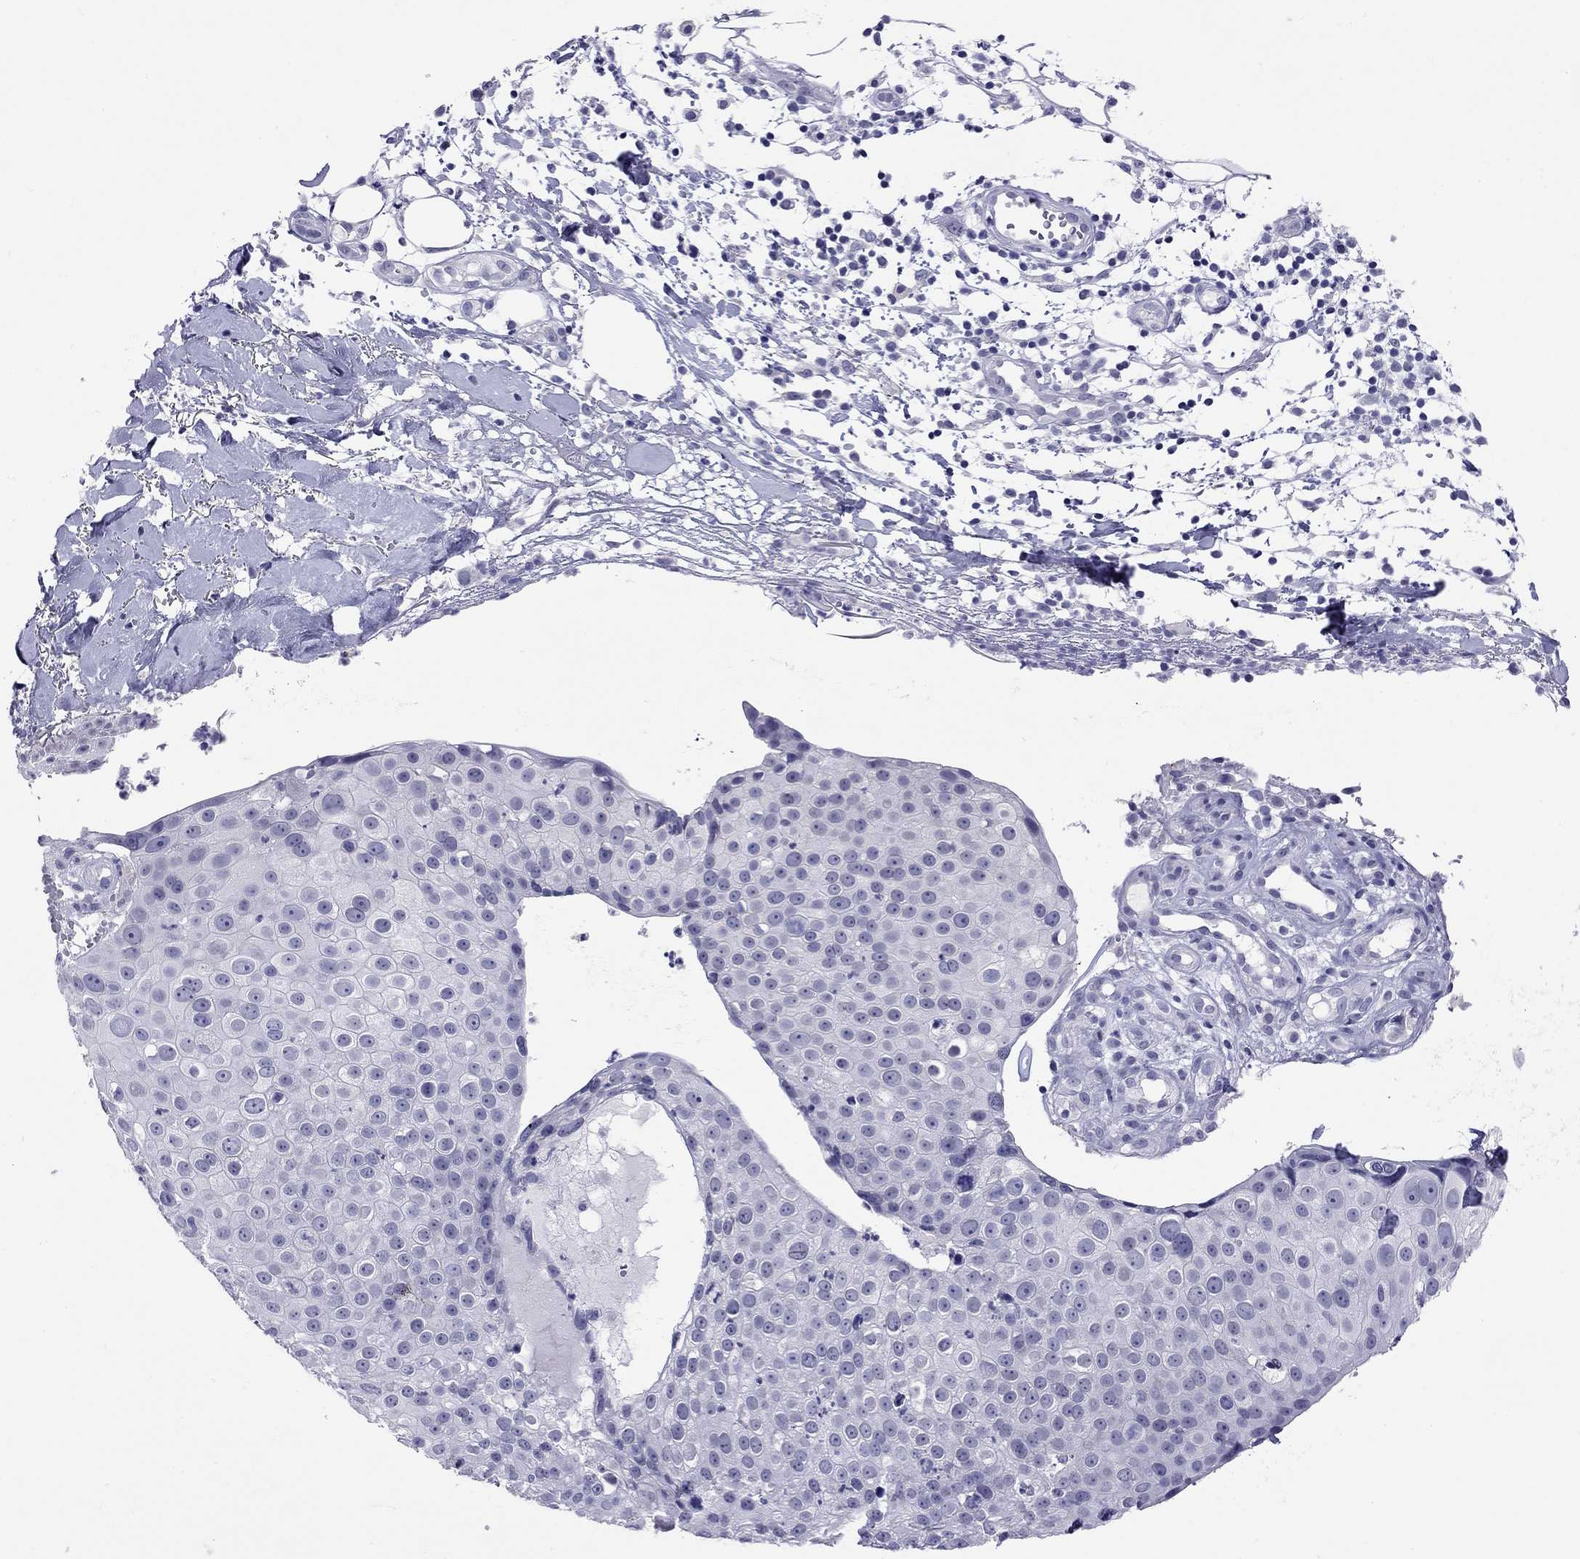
{"staining": {"intensity": "negative", "quantity": "none", "location": "none"}, "tissue": "skin cancer", "cell_type": "Tumor cells", "image_type": "cancer", "snomed": [{"axis": "morphology", "description": "Squamous cell carcinoma, NOS"}, {"axis": "topography", "description": "Skin"}], "caption": "Skin cancer (squamous cell carcinoma) was stained to show a protein in brown. There is no significant expression in tumor cells. (DAB immunohistochemistry with hematoxylin counter stain).", "gene": "ARMC12", "patient": {"sex": "male", "age": 71}}